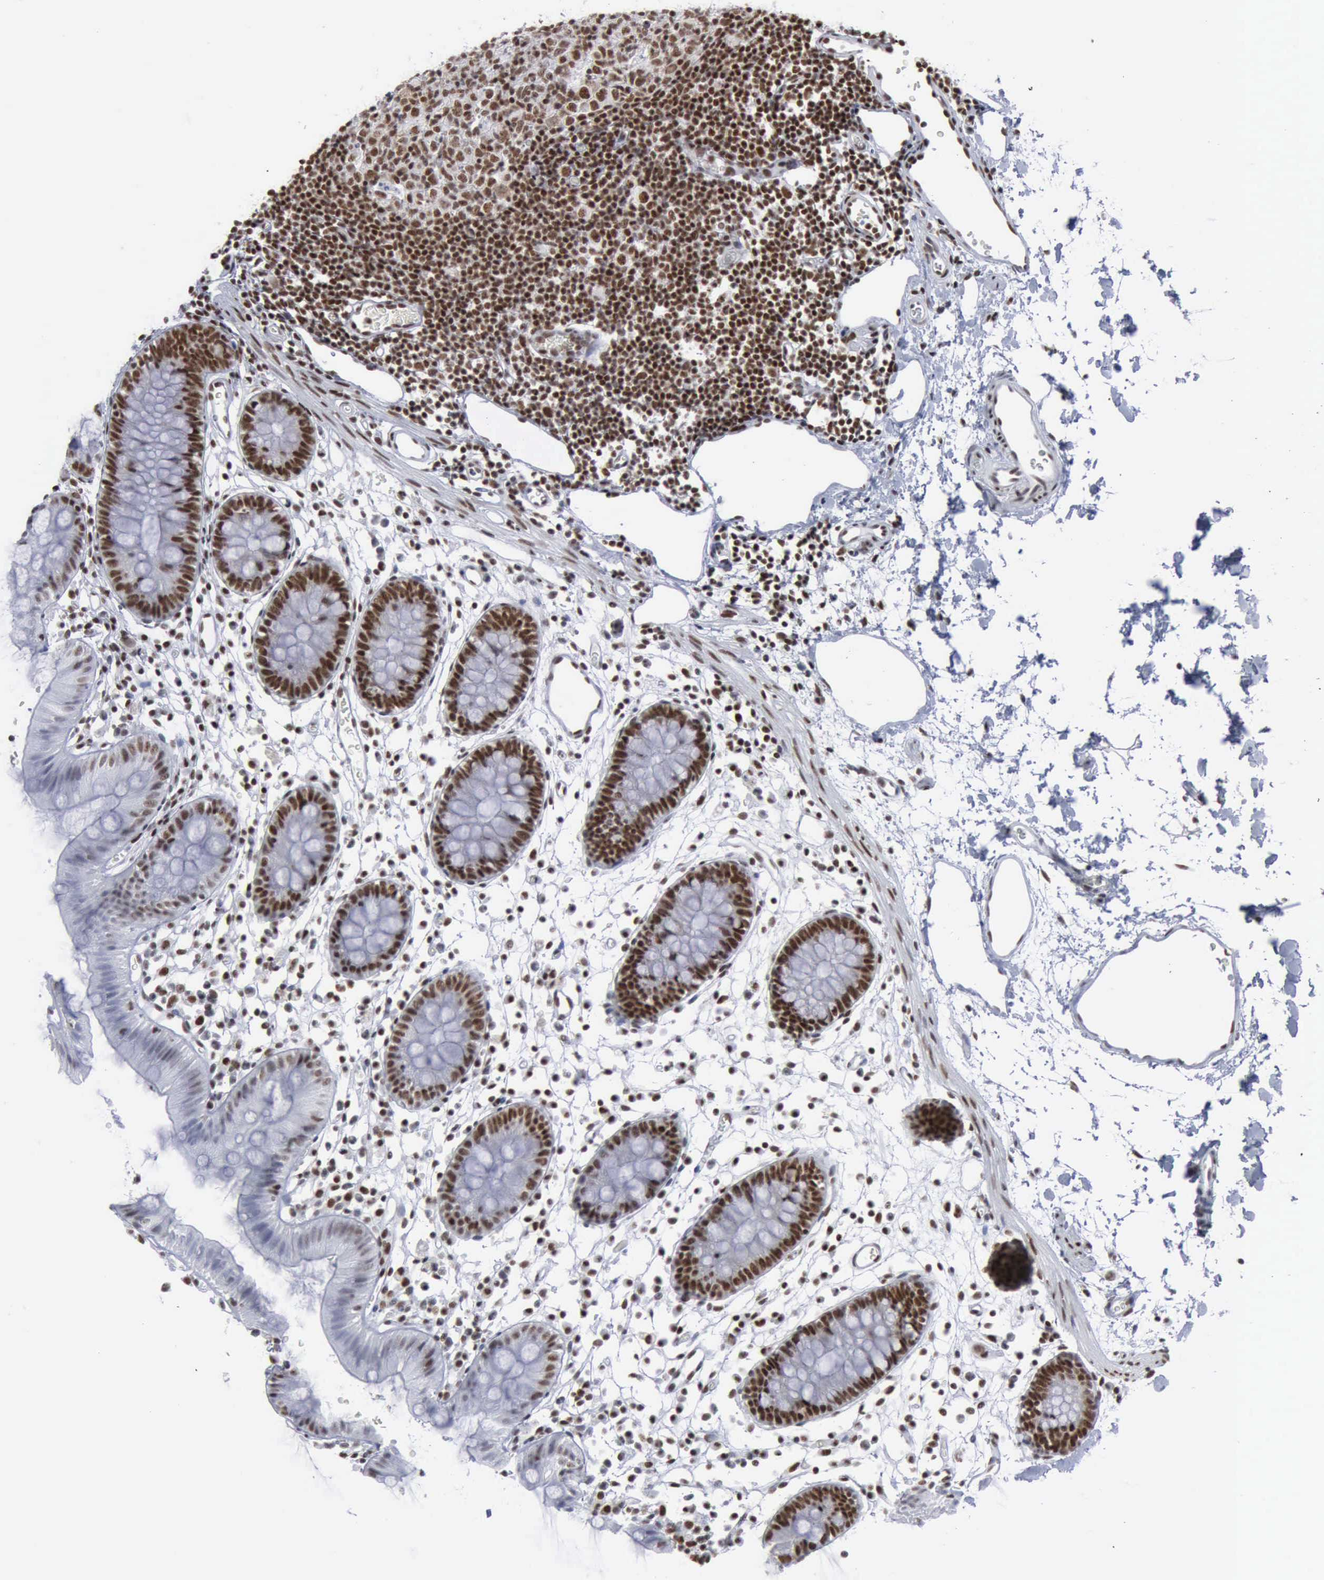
{"staining": {"intensity": "moderate", "quantity": ">75%", "location": "nuclear"}, "tissue": "colon", "cell_type": "Endothelial cells", "image_type": "normal", "snomed": [{"axis": "morphology", "description": "Normal tissue, NOS"}, {"axis": "topography", "description": "Colon"}], "caption": "An image showing moderate nuclear positivity in about >75% of endothelial cells in normal colon, as visualized by brown immunohistochemical staining.", "gene": "XPA", "patient": {"sex": "male", "age": 14}}